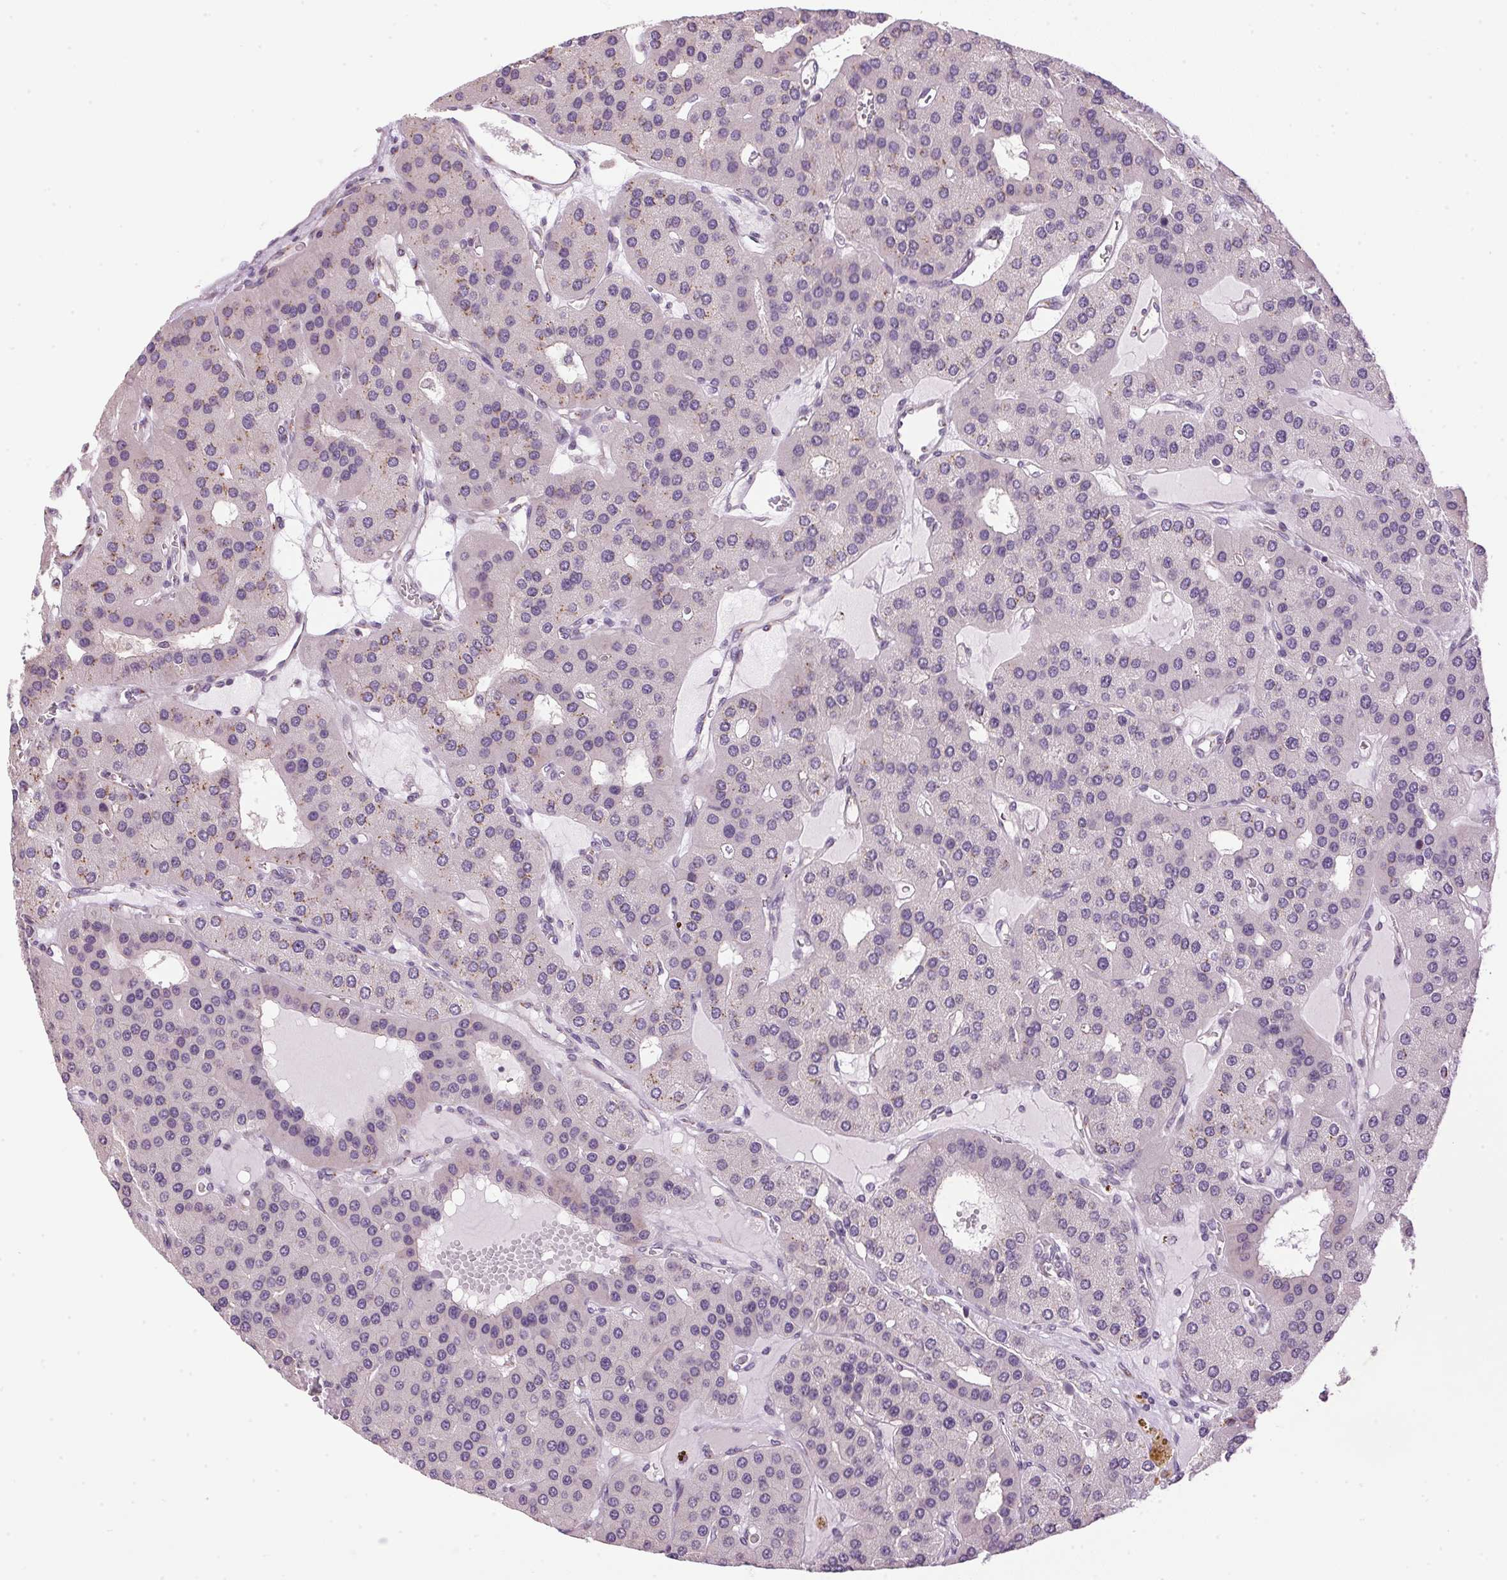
{"staining": {"intensity": "weak", "quantity": "<25%", "location": "cytoplasmic/membranous"}, "tissue": "parathyroid gland", "cell_type": "Glandular cells", "image_type": "normal", "snomed": [{"axis": "morphology", "description": "Normal tissue, NOS"}, {"axis": "morphology", "description": "Adenoma, NOS"}, {"axis": "topography", "description": "Parathyroid gland"}], "caption": "Immunohistochemical staining of unremarkable human parathyroid gland displays no significant positivity in glandular cells. Nuclei are stained in blue.", "gene": "GOLPH3", "patient": {"sex": "female", "age": 86}}